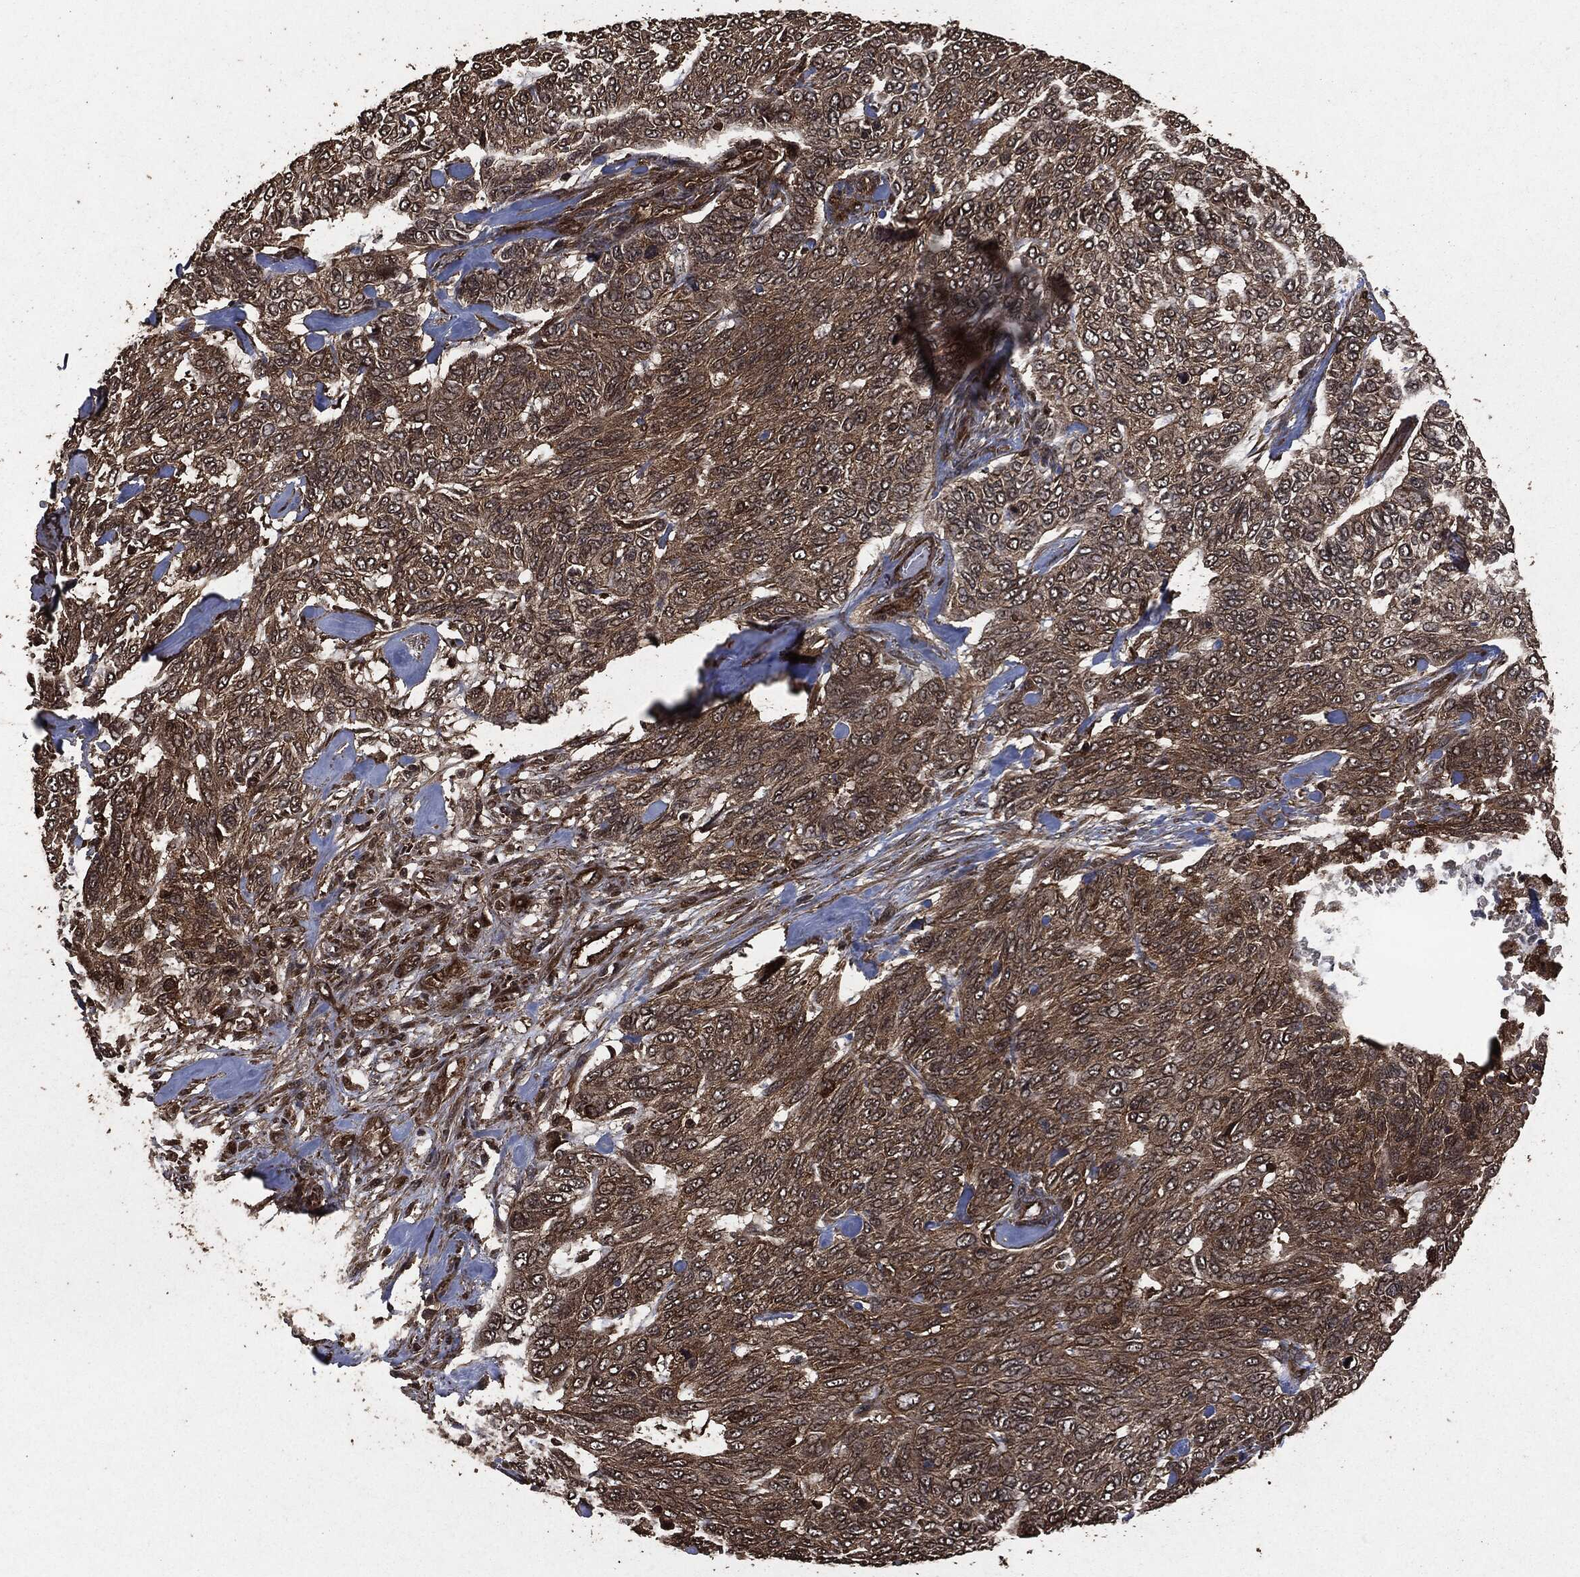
{"staining": {"intensity": "moderate", "quantity": "25%-75%", "location": "cytoplasmic/membranous"}, "tissue": "skin cancer", "cell_type": "Tumor cells", "image_type": "cancer", "snomed": [{"axis": "morphology", "description": "Basal cell carcinoma"}, {"axis": "topography", "description": "Skin"}], "caption": "Skin cancer was stained to show a protein in brown. There is medium levels of moderate cytoplasmic/membranous positivity in approximately 25%-75% of tumor cells.", "gene": "HRAS", "patient": {"sex": "female", "age": 65}}